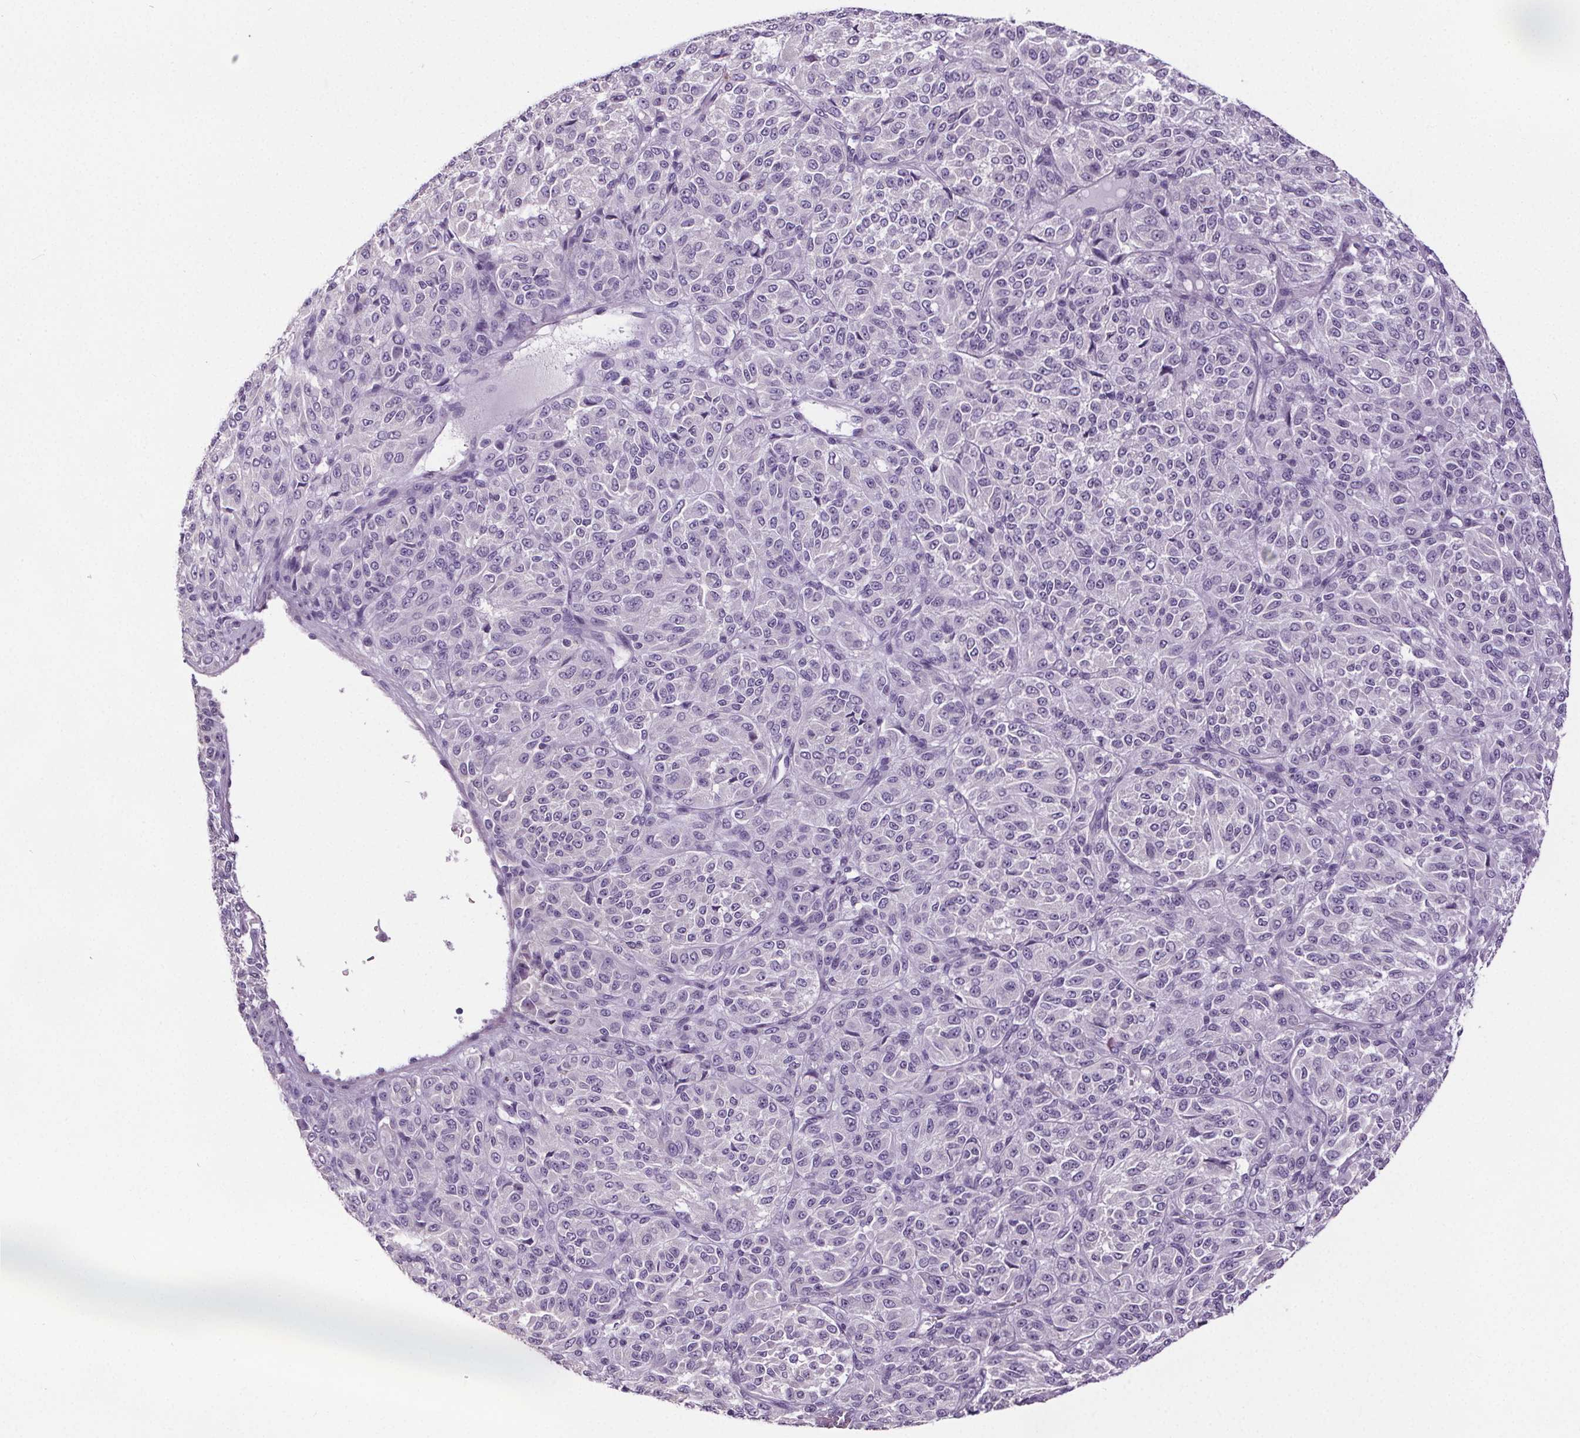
{"staining": {"intensity": "negative", "quantity": "none", "location": "none"}, "tissue": "melanoma", "cell_type": "Tumor cells", "image_type": "cancer", "snomed": [{"axis": "morphology", "description": "Malignant melanoma, Metastatic site"}, {"axis": "topography", "description": "Brain"}], "caption": "Tumor cells show no significant expression in melanoma. (DAB (3,3'-diaminobenzidine) IHC visualized using brightfield microscopy, high magnification).", "gene": "GPIHBP1", "patient": {"sex": "female", "age": 56}}